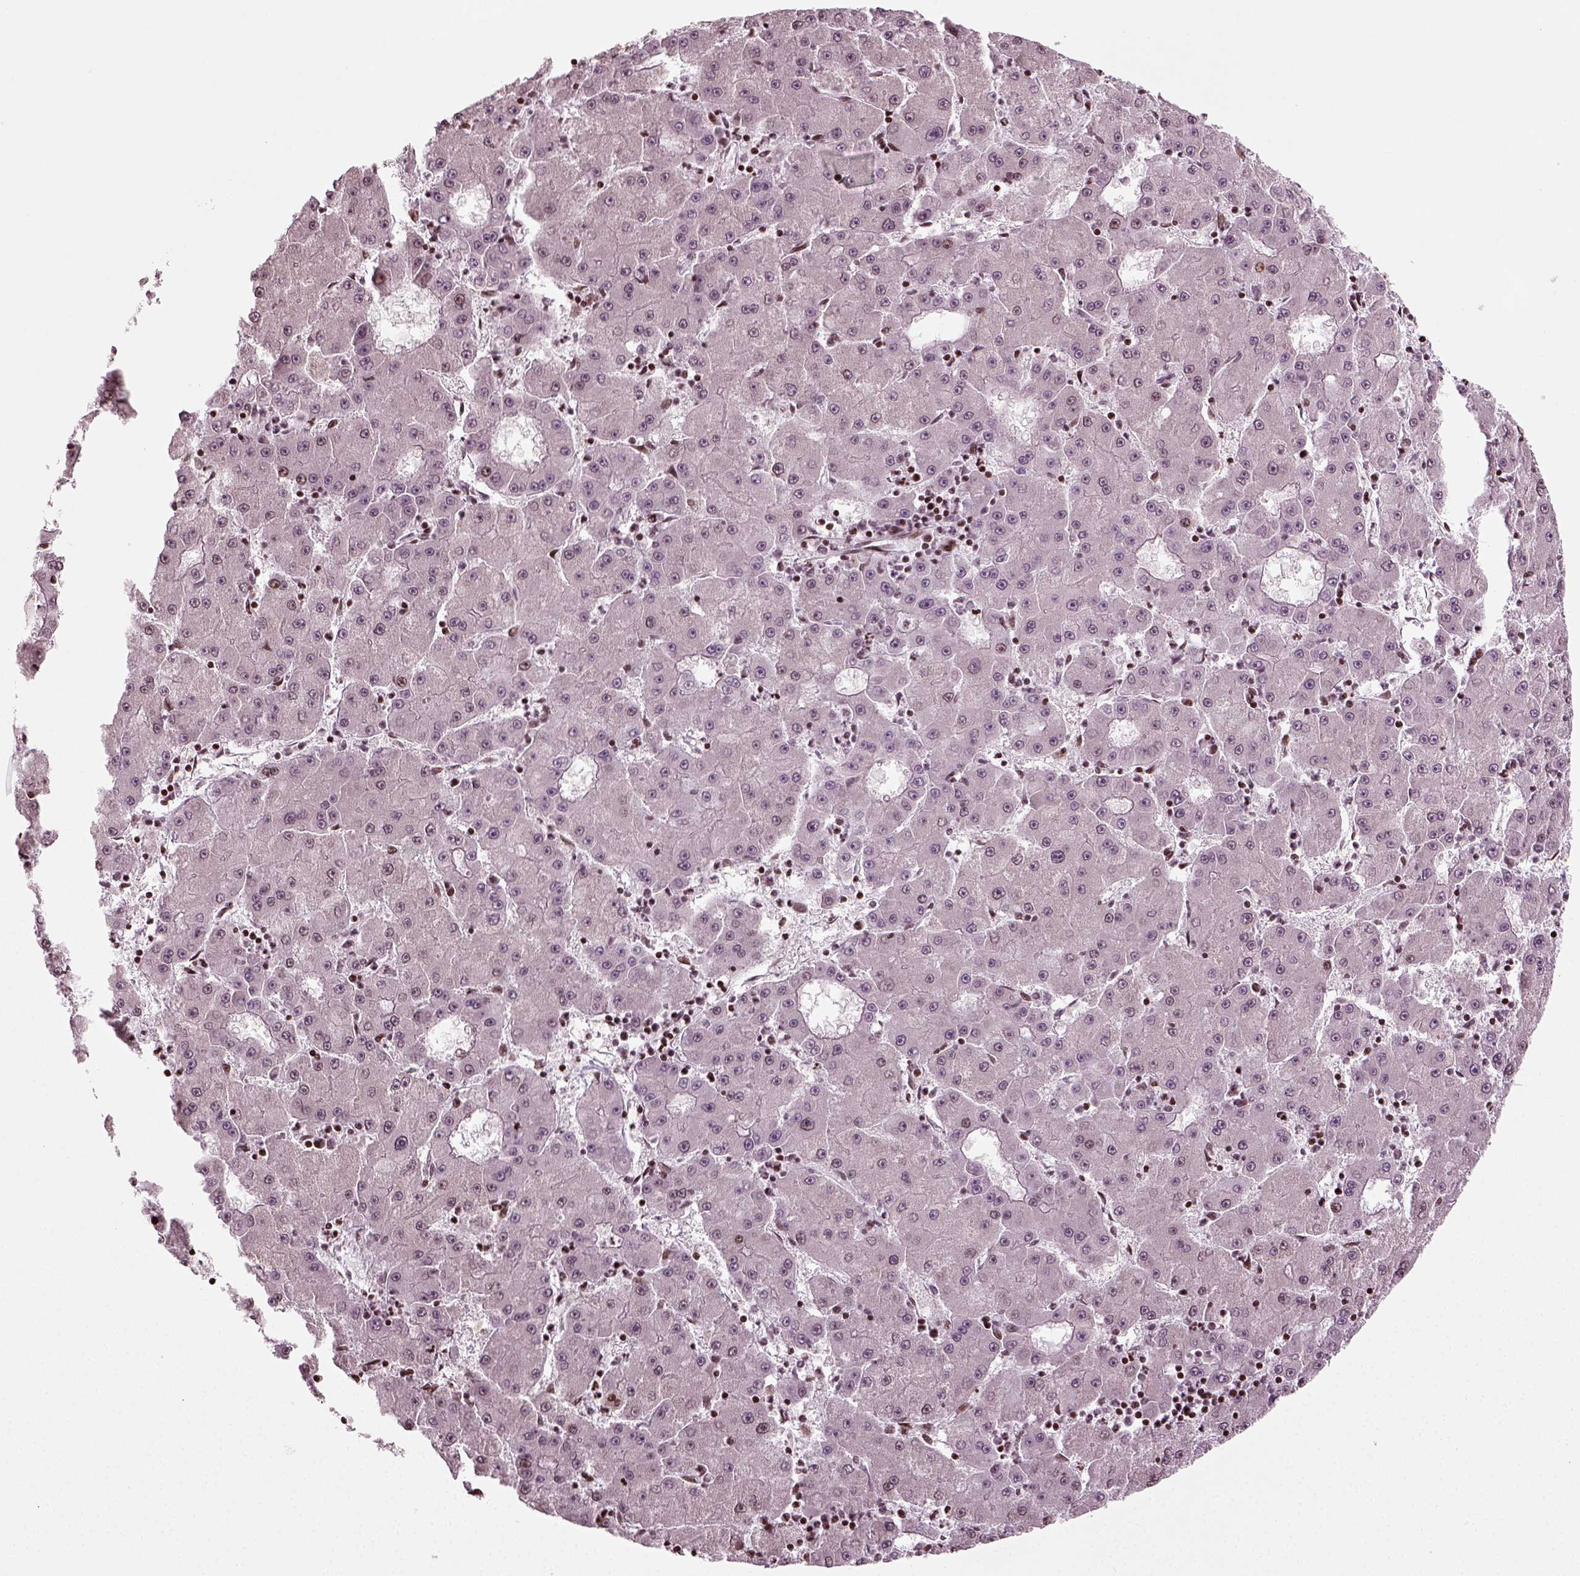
{"staining": {"intensity": "negative", "quantity": "none", "location": "none"}, "tissue": "liver cancer", "cell_type": "Tumor cells", "image_type": "cancer", "snomed": [{"axis": "morphology", "description": "Carcinoma, Hepatocellular, NOS"}, {"axis": "topography", "description": "Liver"}], "caption": "Photomicrograph shows no protein expression in tumor cells of hepatocellular carcinoma (liver) tissue.", "gene": "HEYL", "patient": {"sex": "male", "age": 73}}